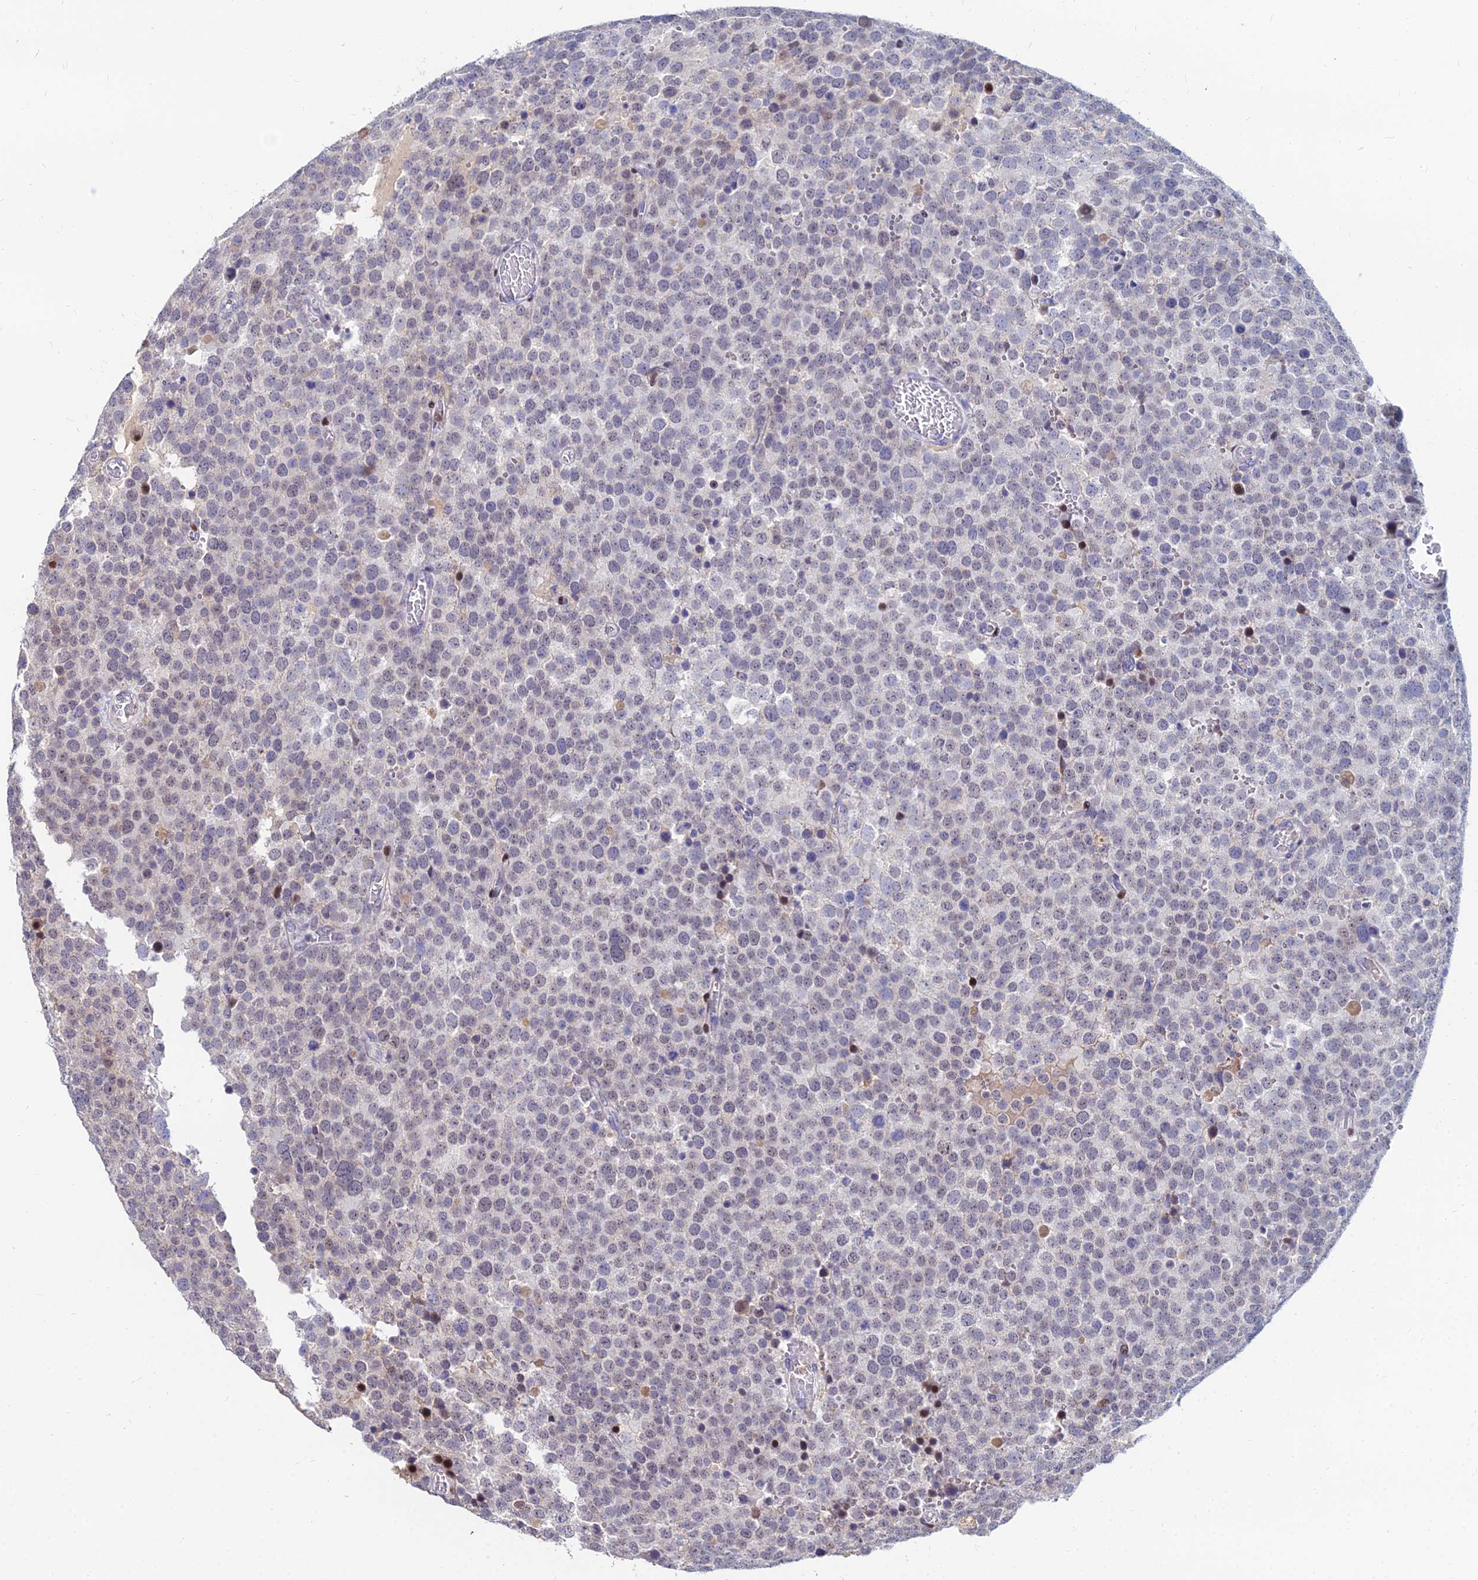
{"staining": {"intensity": "weak", "quantity": "<25%", "location": "nuclear"}, "tissue": "testis cancer", "cell_type": "Tumor cells", "image_type": "cancer", "snomed": [{"axis": "morphology", "description": "Normal tissue, NOS"}, {"axis": "morphology", "description": "Seminoma, NOS"}, {"axis": "topography", "description": "Testis"}], "caption": "DAB immunohistochemical staining of testis cancer exhibits no significant expression in tumor cells.", "gene": "GOLGA6D", "patient": {"sex": "male", "age": 71}}